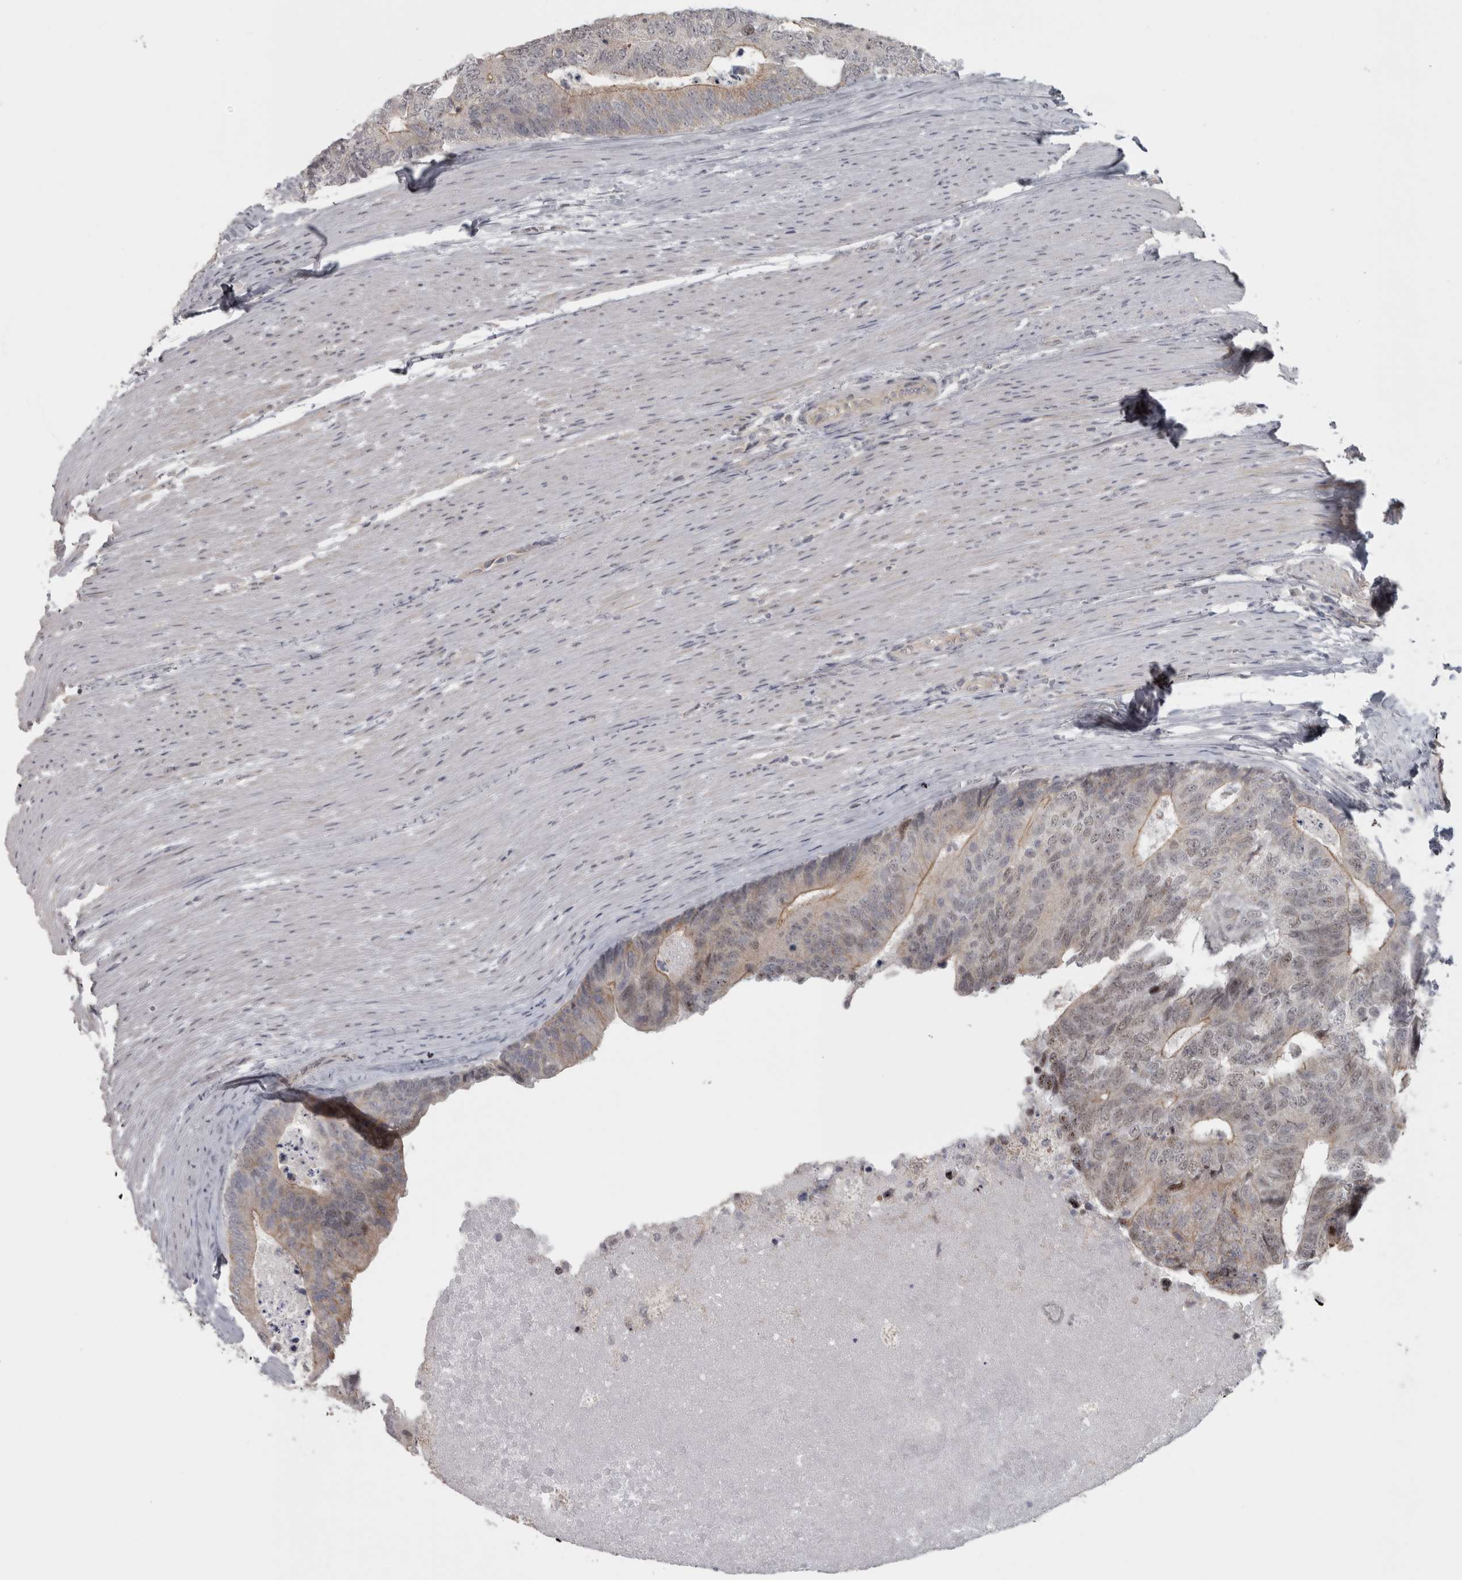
{"staining": {"intensity": "moderate", "quantity": "25%-75%", "location": "cytoplasmic/membranous"}, "tissue": "colorectal cancer", "cell_type": "Tumor cells", "image_type": "cancer", "snomed": [{"axis": "morphology", "description": "Adenocarcinoma, NOS"}, {"axis": "topography", "description": "Colon"}], "caption": "Colorectal cancer stained with DAB (3,3'-diaminobenzidine) immunohistochemistry (IHC) shows medium levels of moderate cytoplasmic/membranous staining in about 25%-75% of tumor cells. (DAB = brown stain, brightfield microscopy at high magnification).", "gene": "PPP1R12B", "patient": {"sex": "female", "age": 67}}